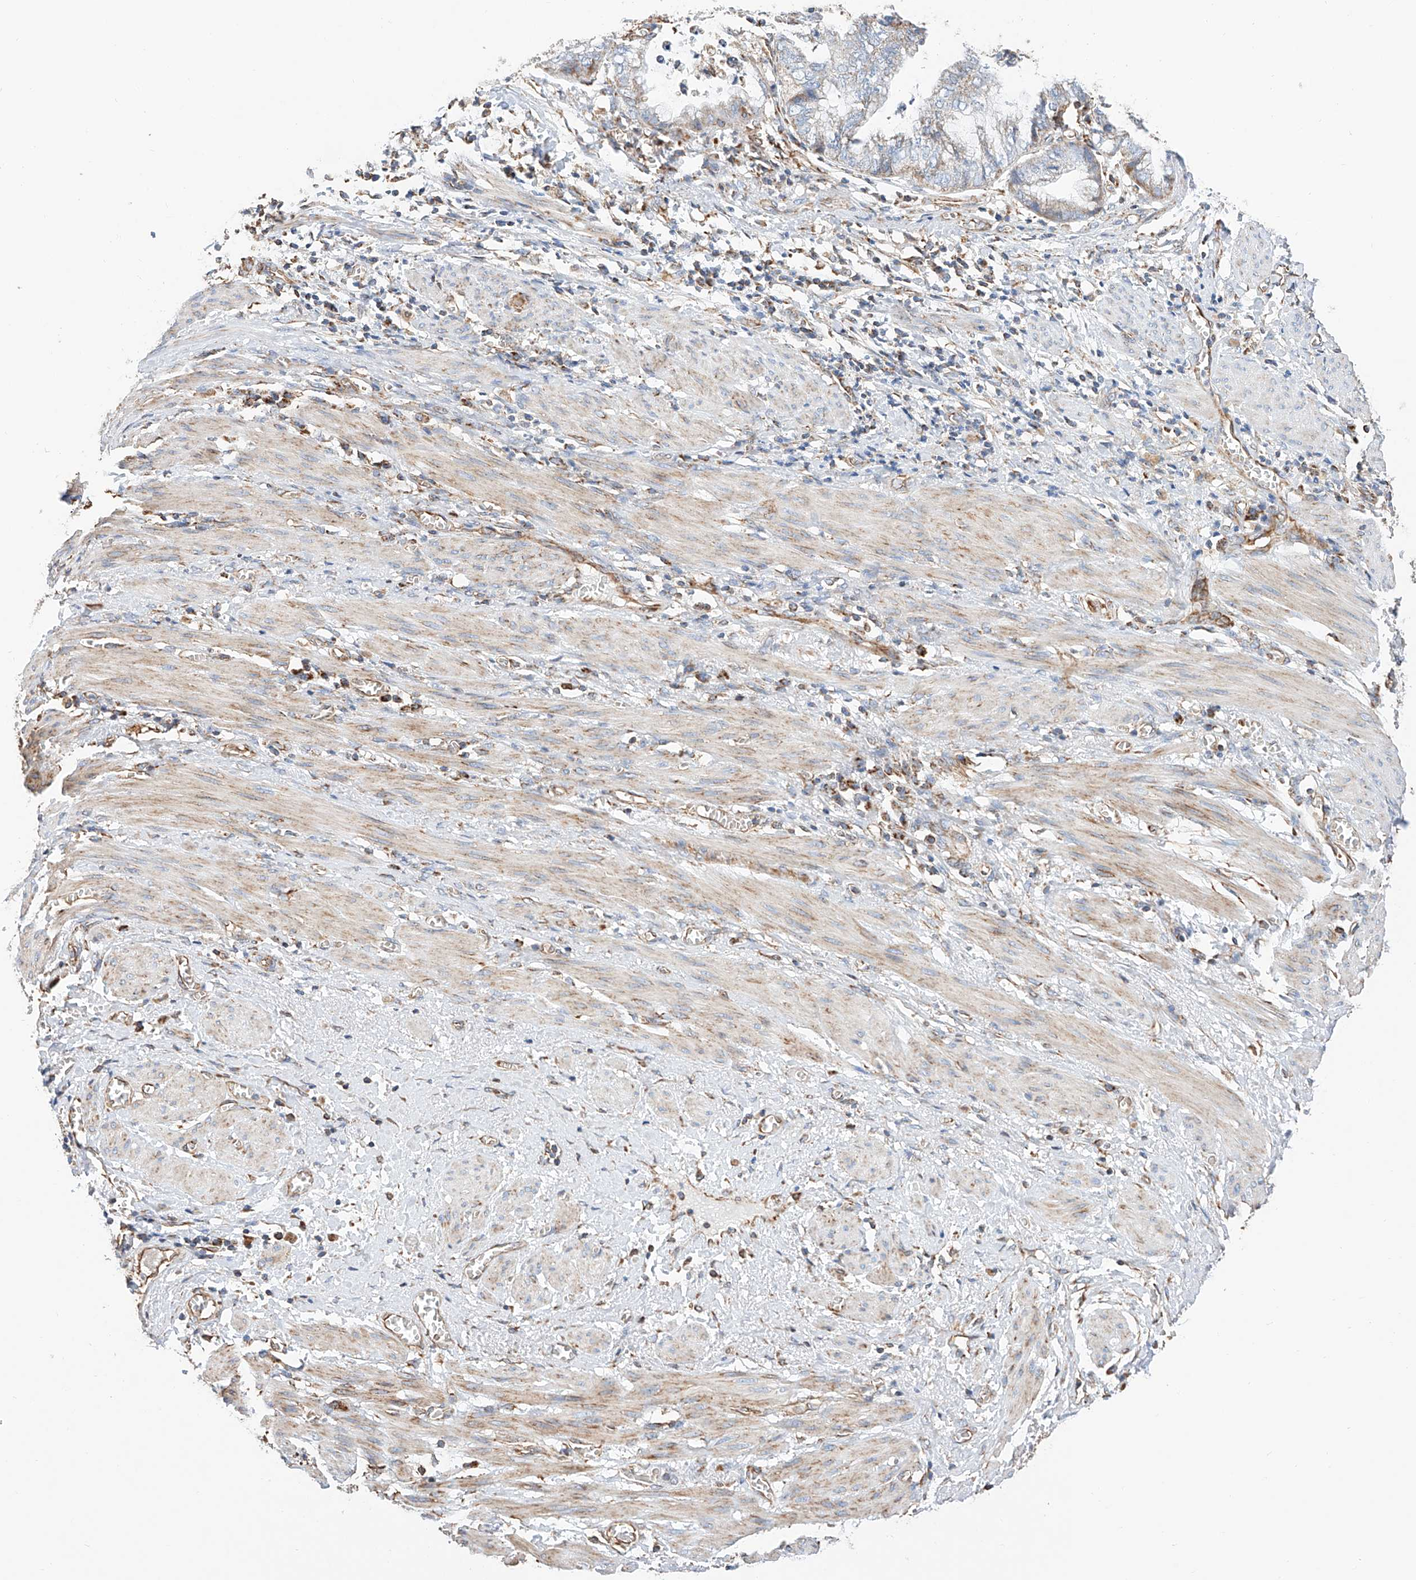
{"staining": {"intensity": "negative", "quantity": "none", "location": "none"}, "tissue": "endometrial cancer", "cell_type": "Tumor cells", "image_type": "cancer", "snomed": [{"axis": "morphology", "description": "Necrosis, NOS"}, {"axis": "morphology", "description": "Adenocarcinoma, NOS"}, {"axis": "topography", "description": "Endometrium"}], "caption": "Immunohistochemistry (IHC) of human endometrial cancer (adenocarcinoma) reveals no expression in tumor cells.", "gene": "NDUFV3", "patient": {"sex": "female", "age": 79}}